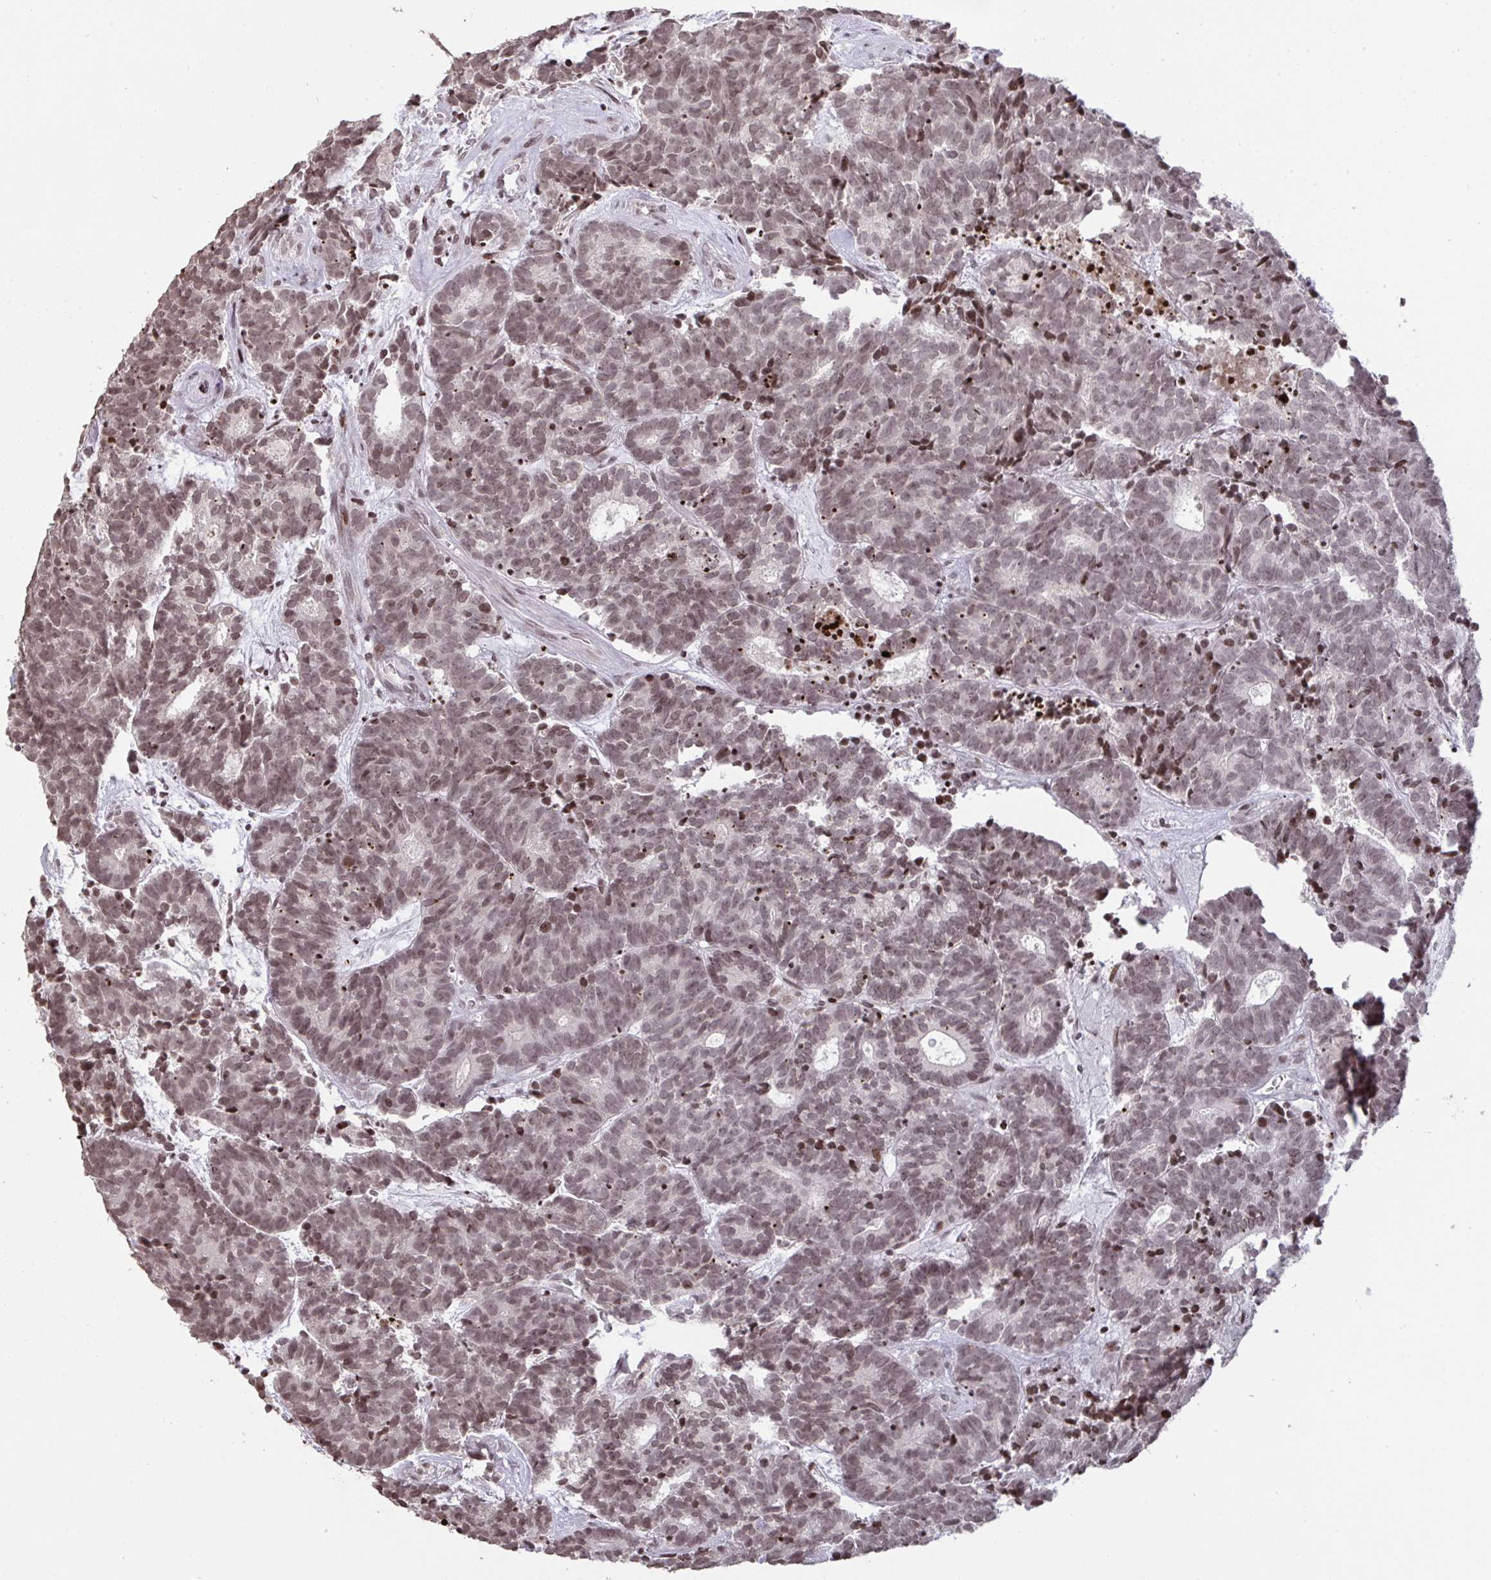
{"staining": {"intensity": "moderate", "quantity": ">75%", "location": "nuclear"}, "tissue": "head and neck cancer", "cell_type": "Tumor cells", "image_type": "cancer", "snomed": [{"axis": "morphology", "description": "Adenocarcinoma, NOS"}, {"axis": "topography", "description": "Head-Neck"}], "caption": "Moderate nuclear staining is present in approximately >75% of tumor cells in adenocarcinoma (head and neck). The staining was performed using DAB (3,3'-diaminobenzidine), with brown indicating positive protein expression. Nuclei are stained blue with hematoxylin.", "gene": "NIP7", "patient": {"sex": "female", "age": 81}}